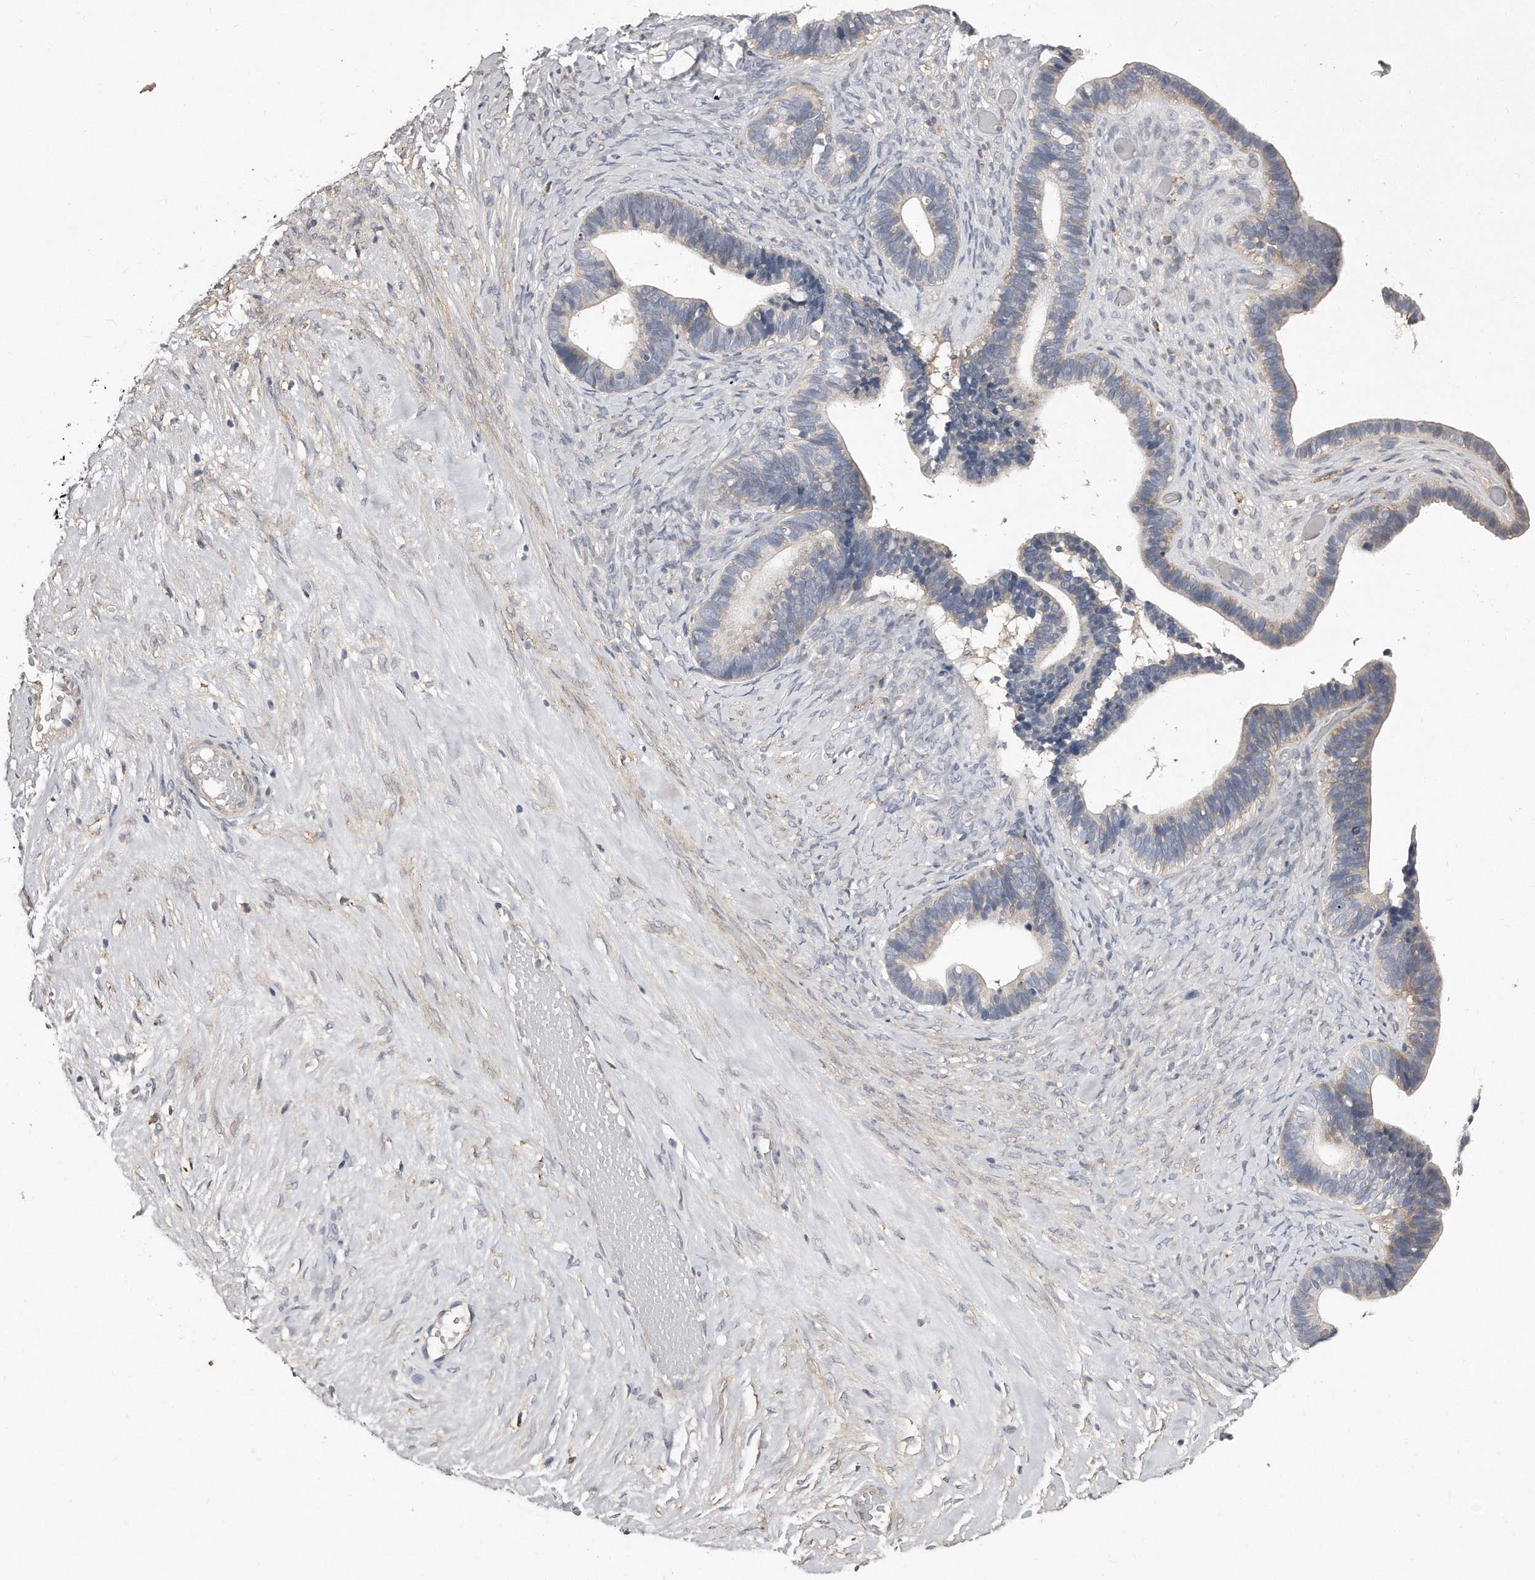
{"staining": {"intensity": "weak", "quantity": "<25%", "location": "cytoplasmic/membranous"}, "tissue": "ovarian cancer", "cell_type": "Tumor cells", "image_type": "cancer", "snomed": [{"axis": "morphology", "description": "Cystadenocarcinoma, serous, NOS"}, {"axis": "topography", "description": "Ovary"}], "caption": "The micrograph exhibits no significant positivity in tumor cells of ovarian cancer.", "gene": "LMOD1", "patient": {"sex": "female", "age": 56}}